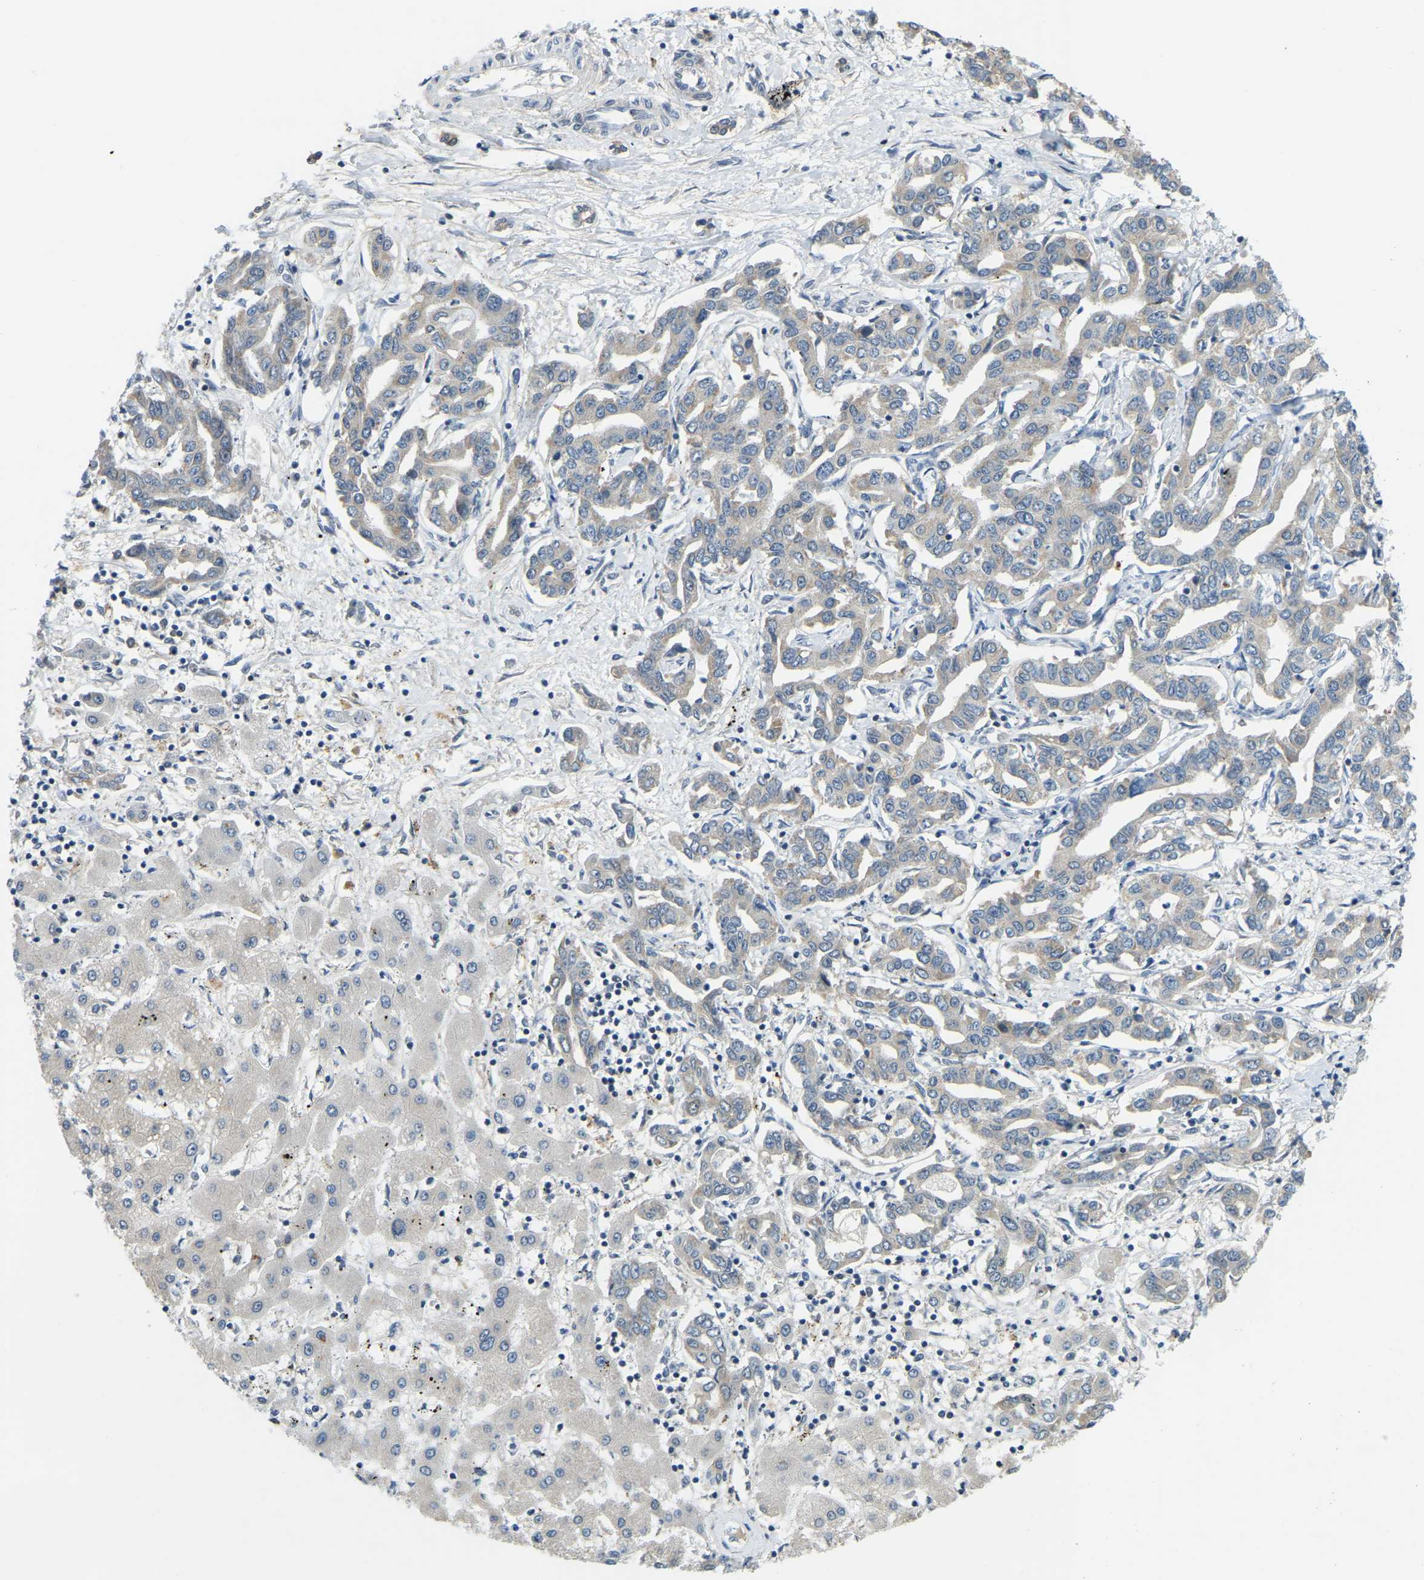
{"staining": {"intensity": "weak", "quantity": "<25%", "location": "cytoplasmic/membranous"}, "tissue": "liver cancer", "cell_type": "Tumor cells", "image_type": "cancer", "snomed": [{"axis": "morphology", "description": "Cholangiocarcinoma"}, {"axis": "topography", "description": "Liver"}], "caption": "Tumor cells show no significant protein positivity in liver cancer (cholangiocarcinoma).", "gene": "AHNAK", "patient": {"sex": "male", "age": 59}}